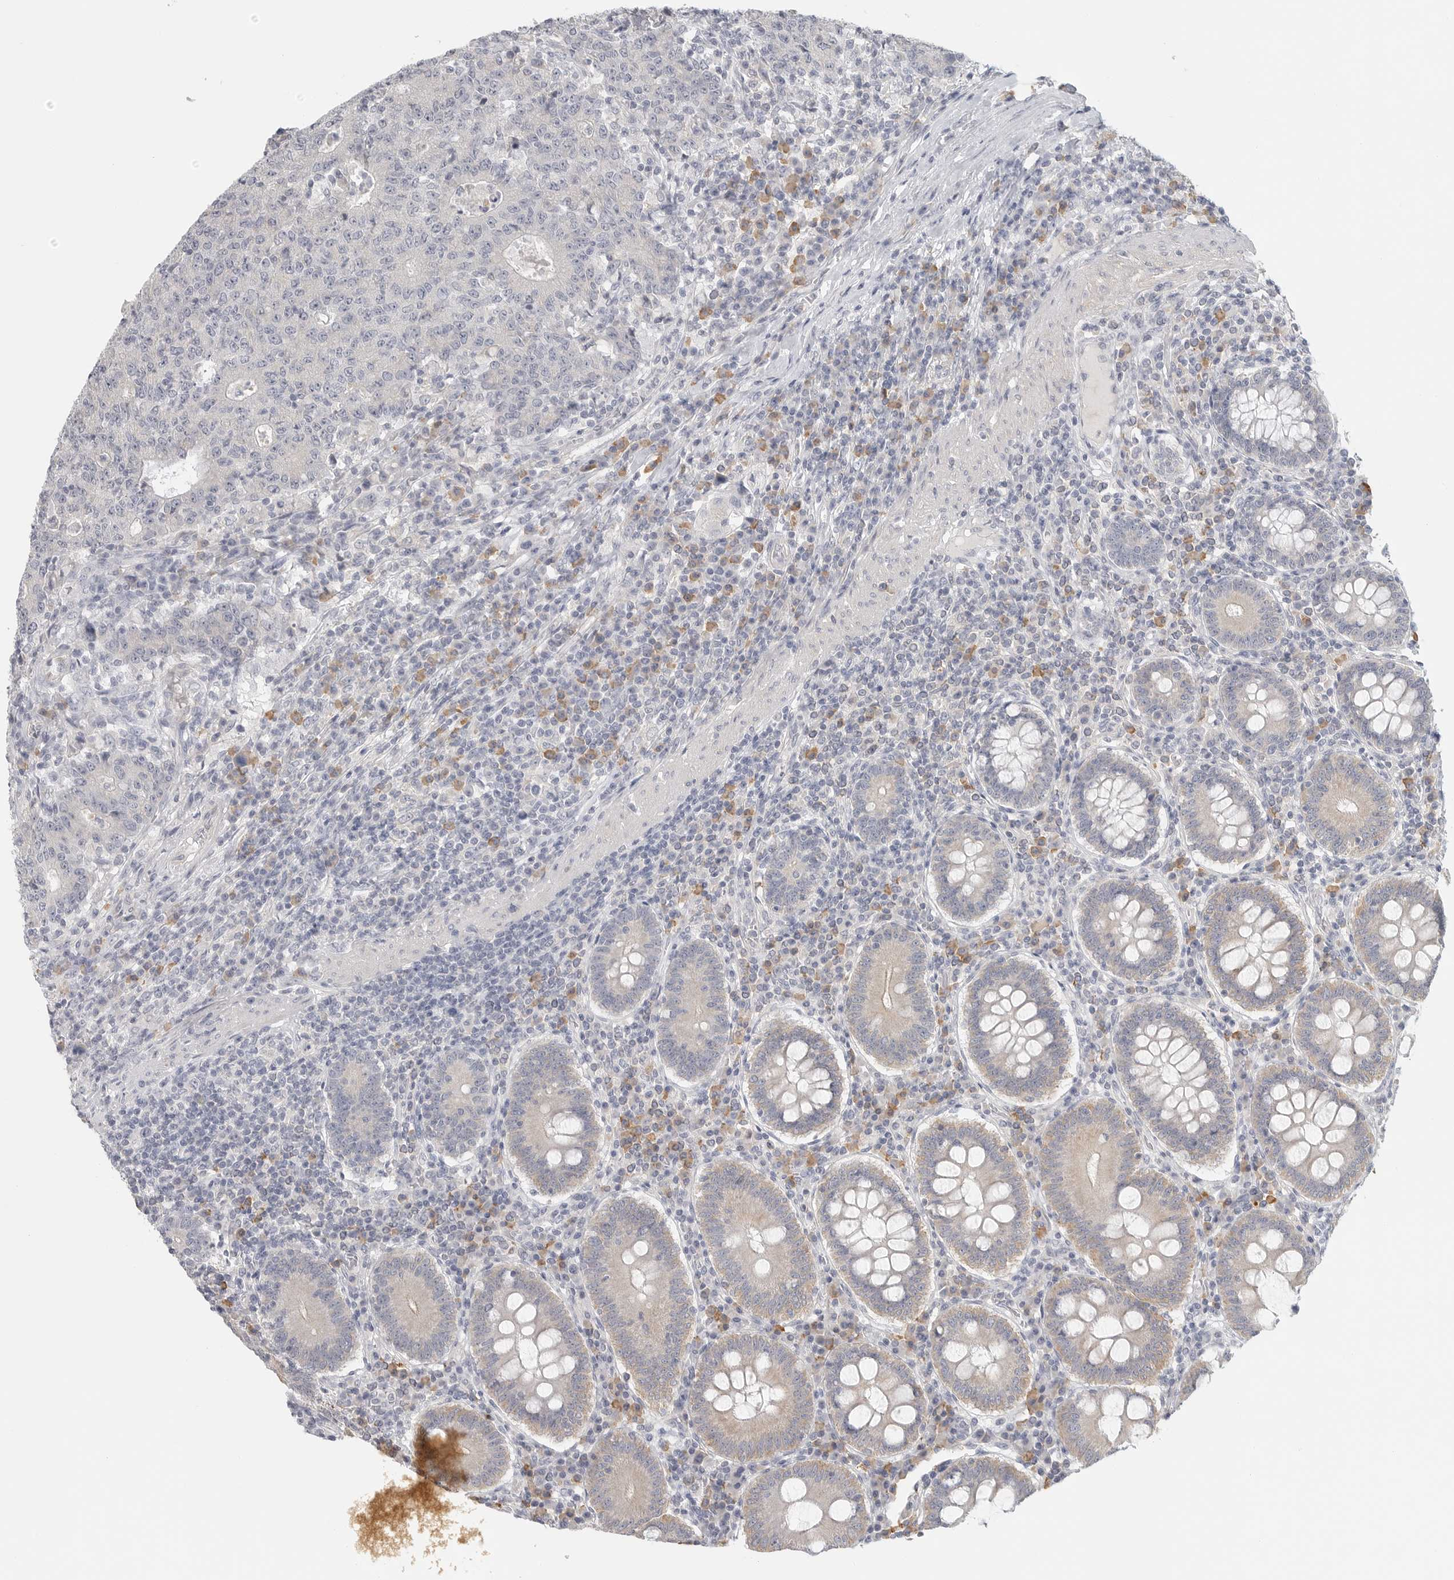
{"staining": {"intensity": "negative", "quantity": "none", "location": "none"}, "tissue": "colorectal cancer", "cell_type": "Tumor cells", "image_type": "cancer", "snomed": [{"axis": "morphology", "description": "Adenocarcinoma, NOS"}, {"axis": "topography", "description": "Colon"}], "caption": "A micrograph of adenocarcinoma (colorectal) stained for a protein reveals no brown staining in tumor cells.", "gene": "SLC25A36", "patient": {"sex": "female", "age": 75}}